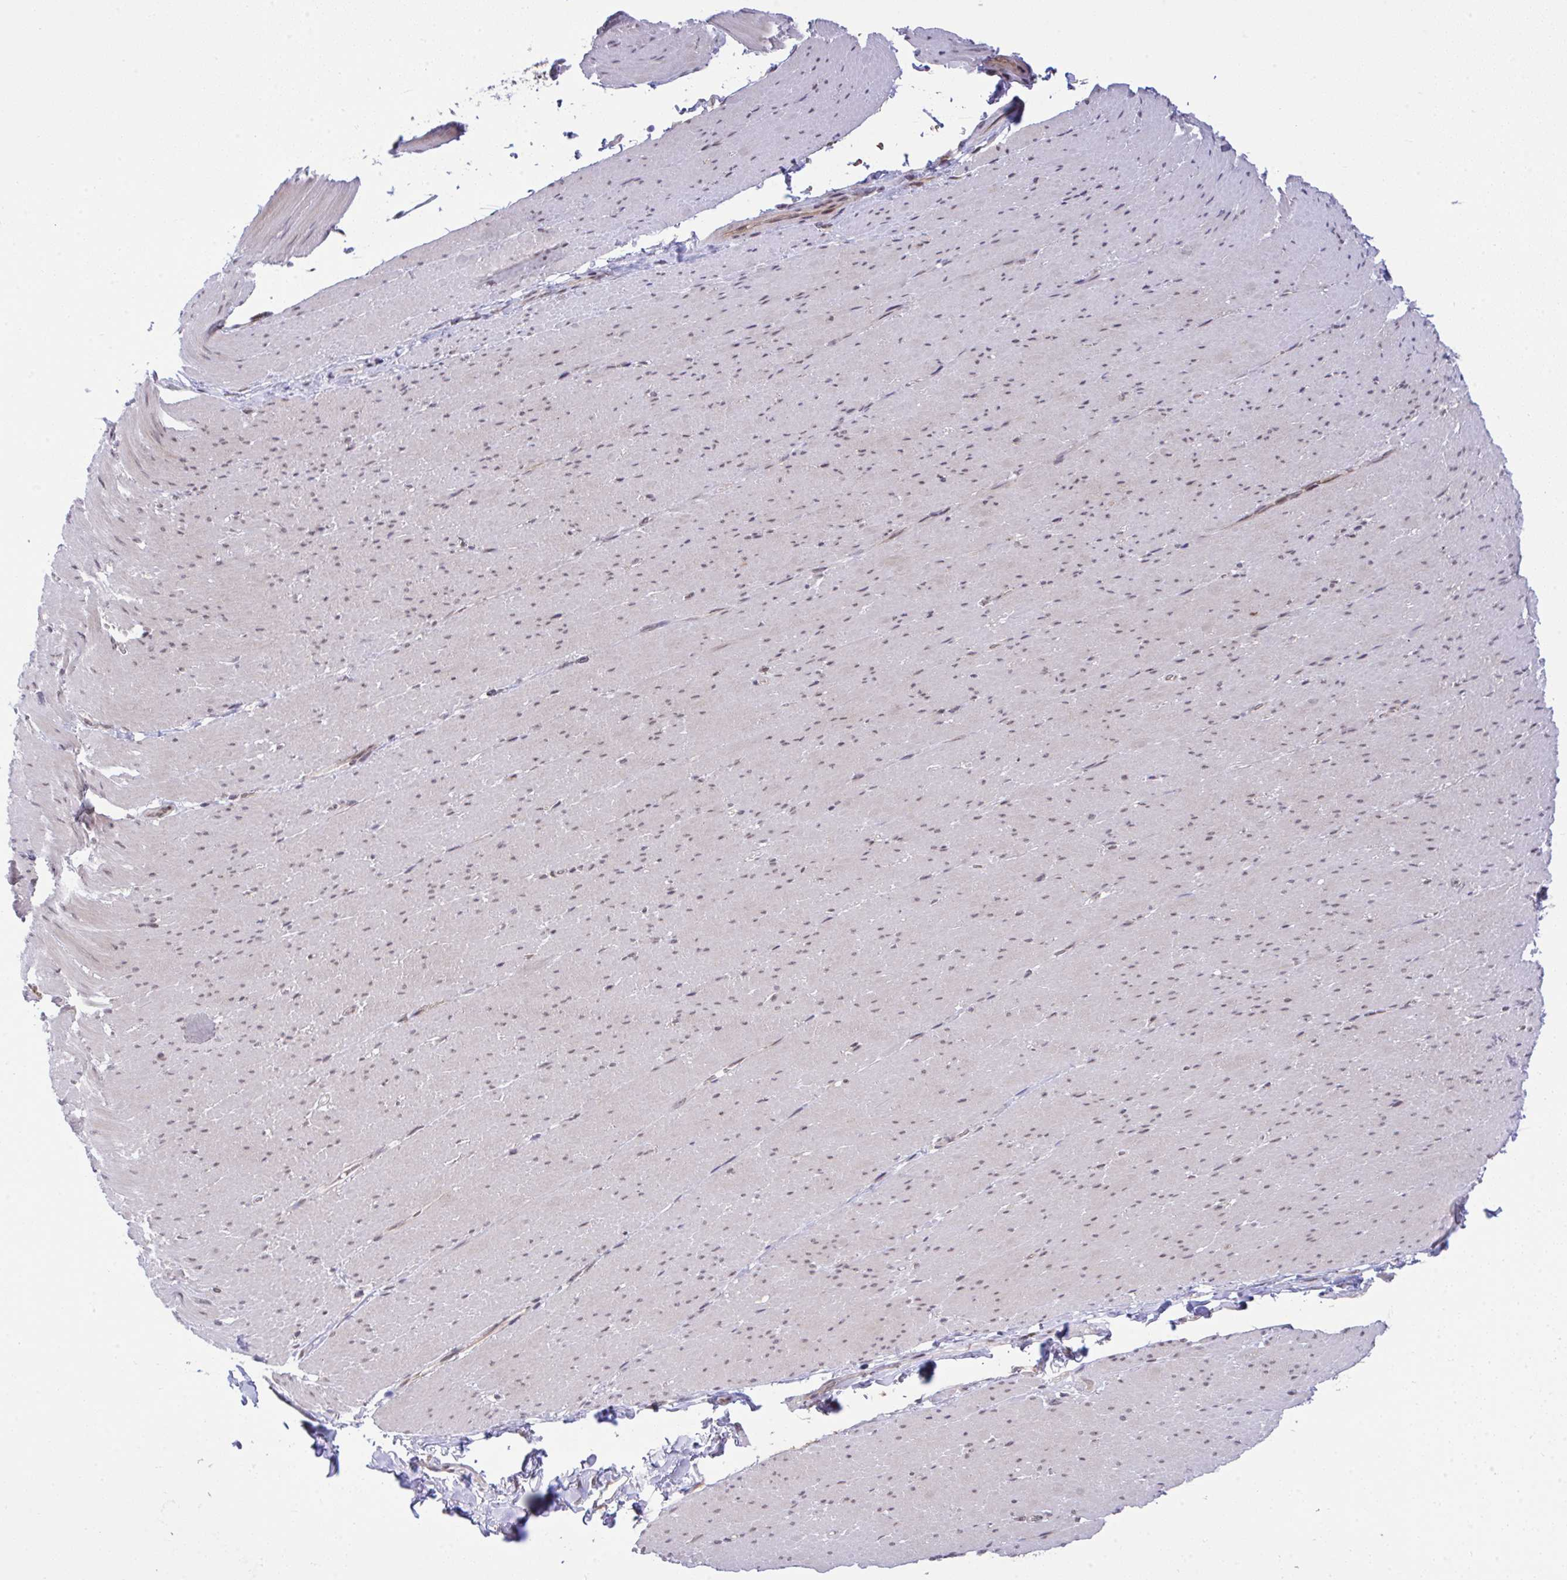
{"staining": {"intensity": "weak", "quantity": "25%-75%", "location": "nuclear"}, "tissue": "smooth muscle", "cell_type": "Smooth muscle cells", "image_type": "normal", "snomed": [{"axis": "morphology", "description": "Normal tissue, NOS"}, {"axis": "topography", "description": "Smooth muscle"}, {"axis": "topography", "description": "Rectum"}], "caption": "Protein staining exhibits weak nuclear staining in approximately 25%-75% of smooth muscle cells in benign smooth muscle. Immunohistochemistry (ihc) stains the protein of interest in brown and the nuclei are stained blue.", "gene": "C9orf64", "patient": {"sex": "male", "age": 53}}